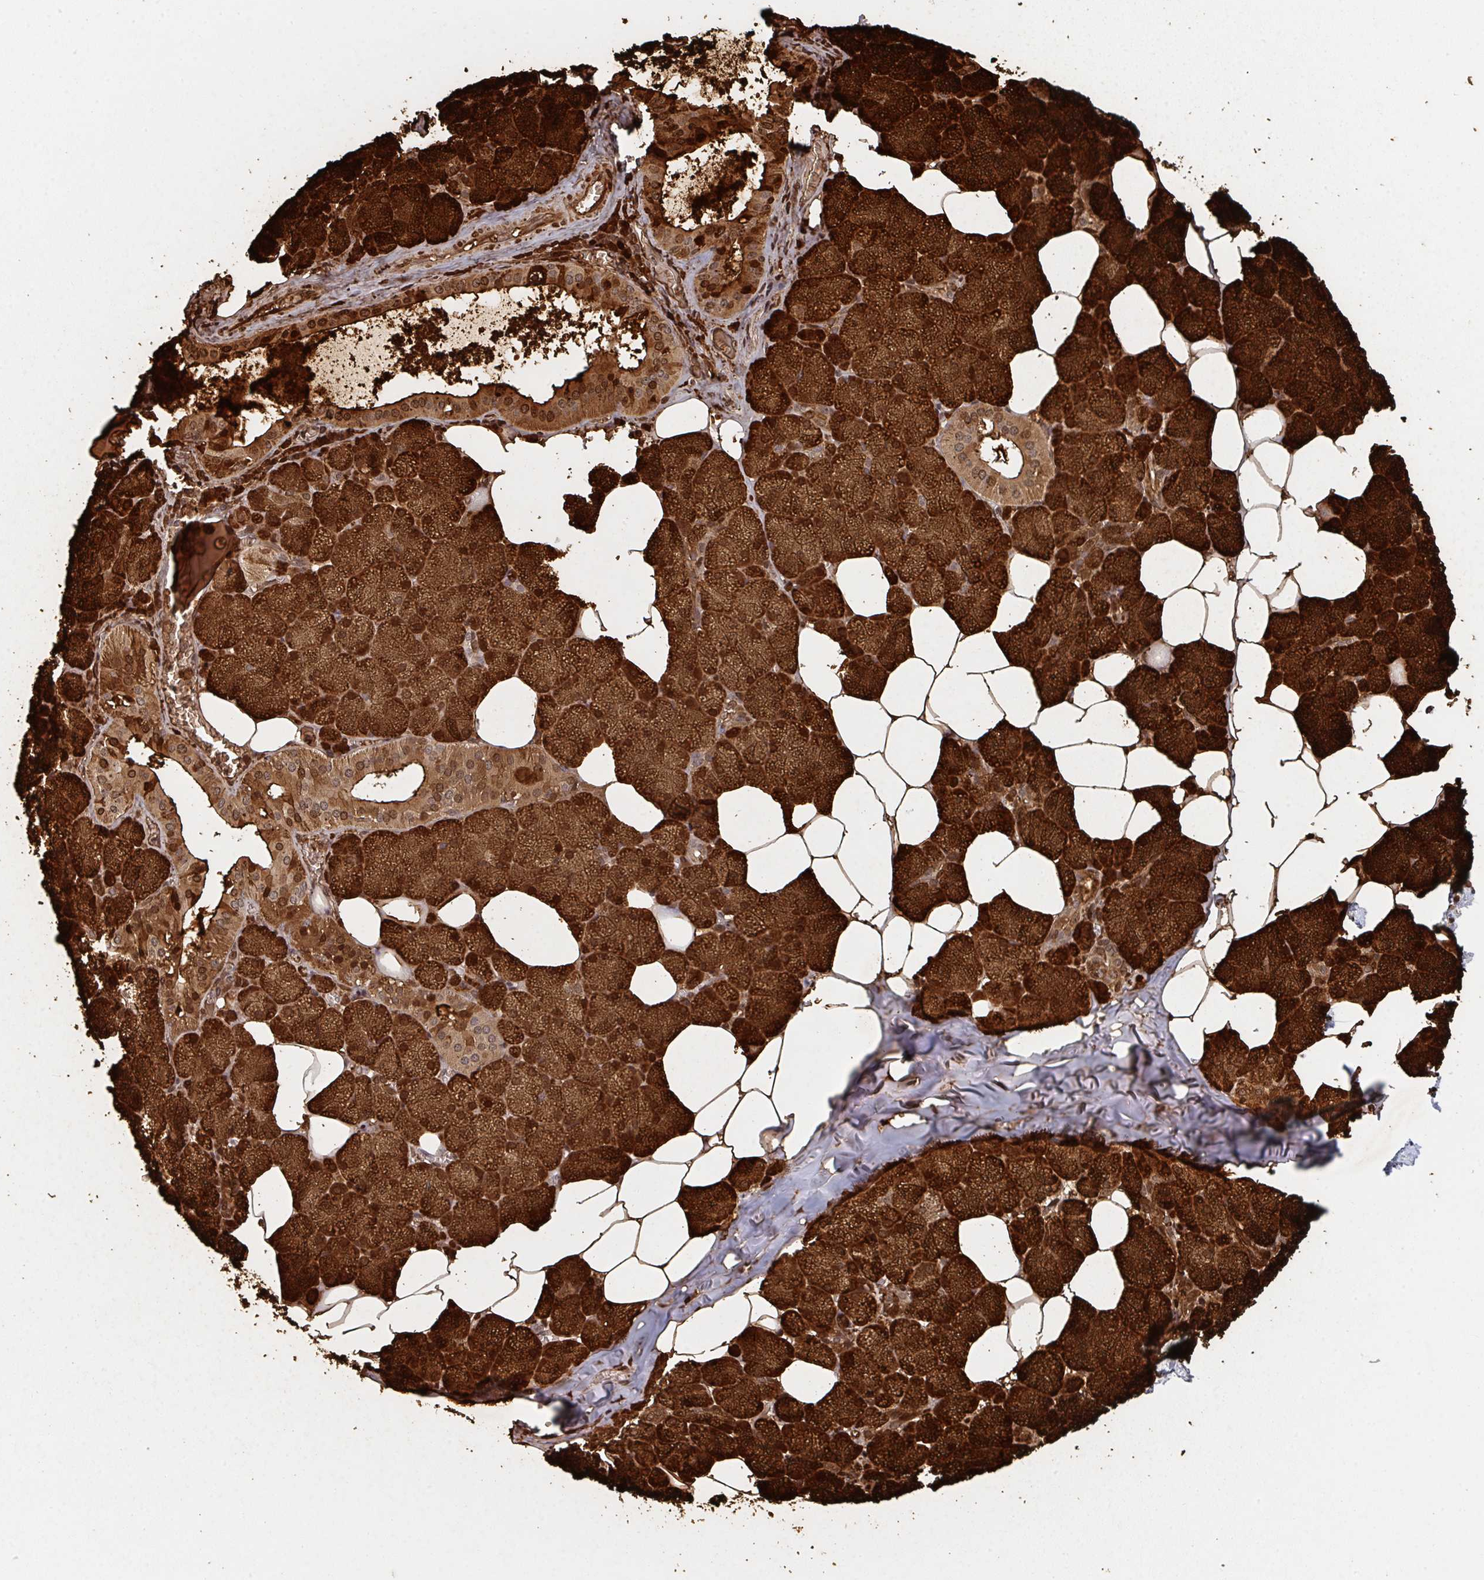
{"staining": {"intensity": "strong", "quantity": "25%-75%", "location": "cytoplasmic/membranous,nuclear"}, "tissue": "salivary gland", "cell_type": "Glandular cells", "image_type": "normal", "snomed": [{"axis": "morphology", "description": "Normal tissue, NOS"}, {"axis": "topography", "description": "Salivary gland"}, {"axis": "topography", "description": "Peripheral nerve tissue"}], "caption": "Protein staining of unremarkable salivary gland exhibits strong cytoplasmic/membranous,nuclear staining in approximately 25%-75% of glandular cells.", "gene": "ELOVL1", "patient": {"sex": "male", "age": 38}}